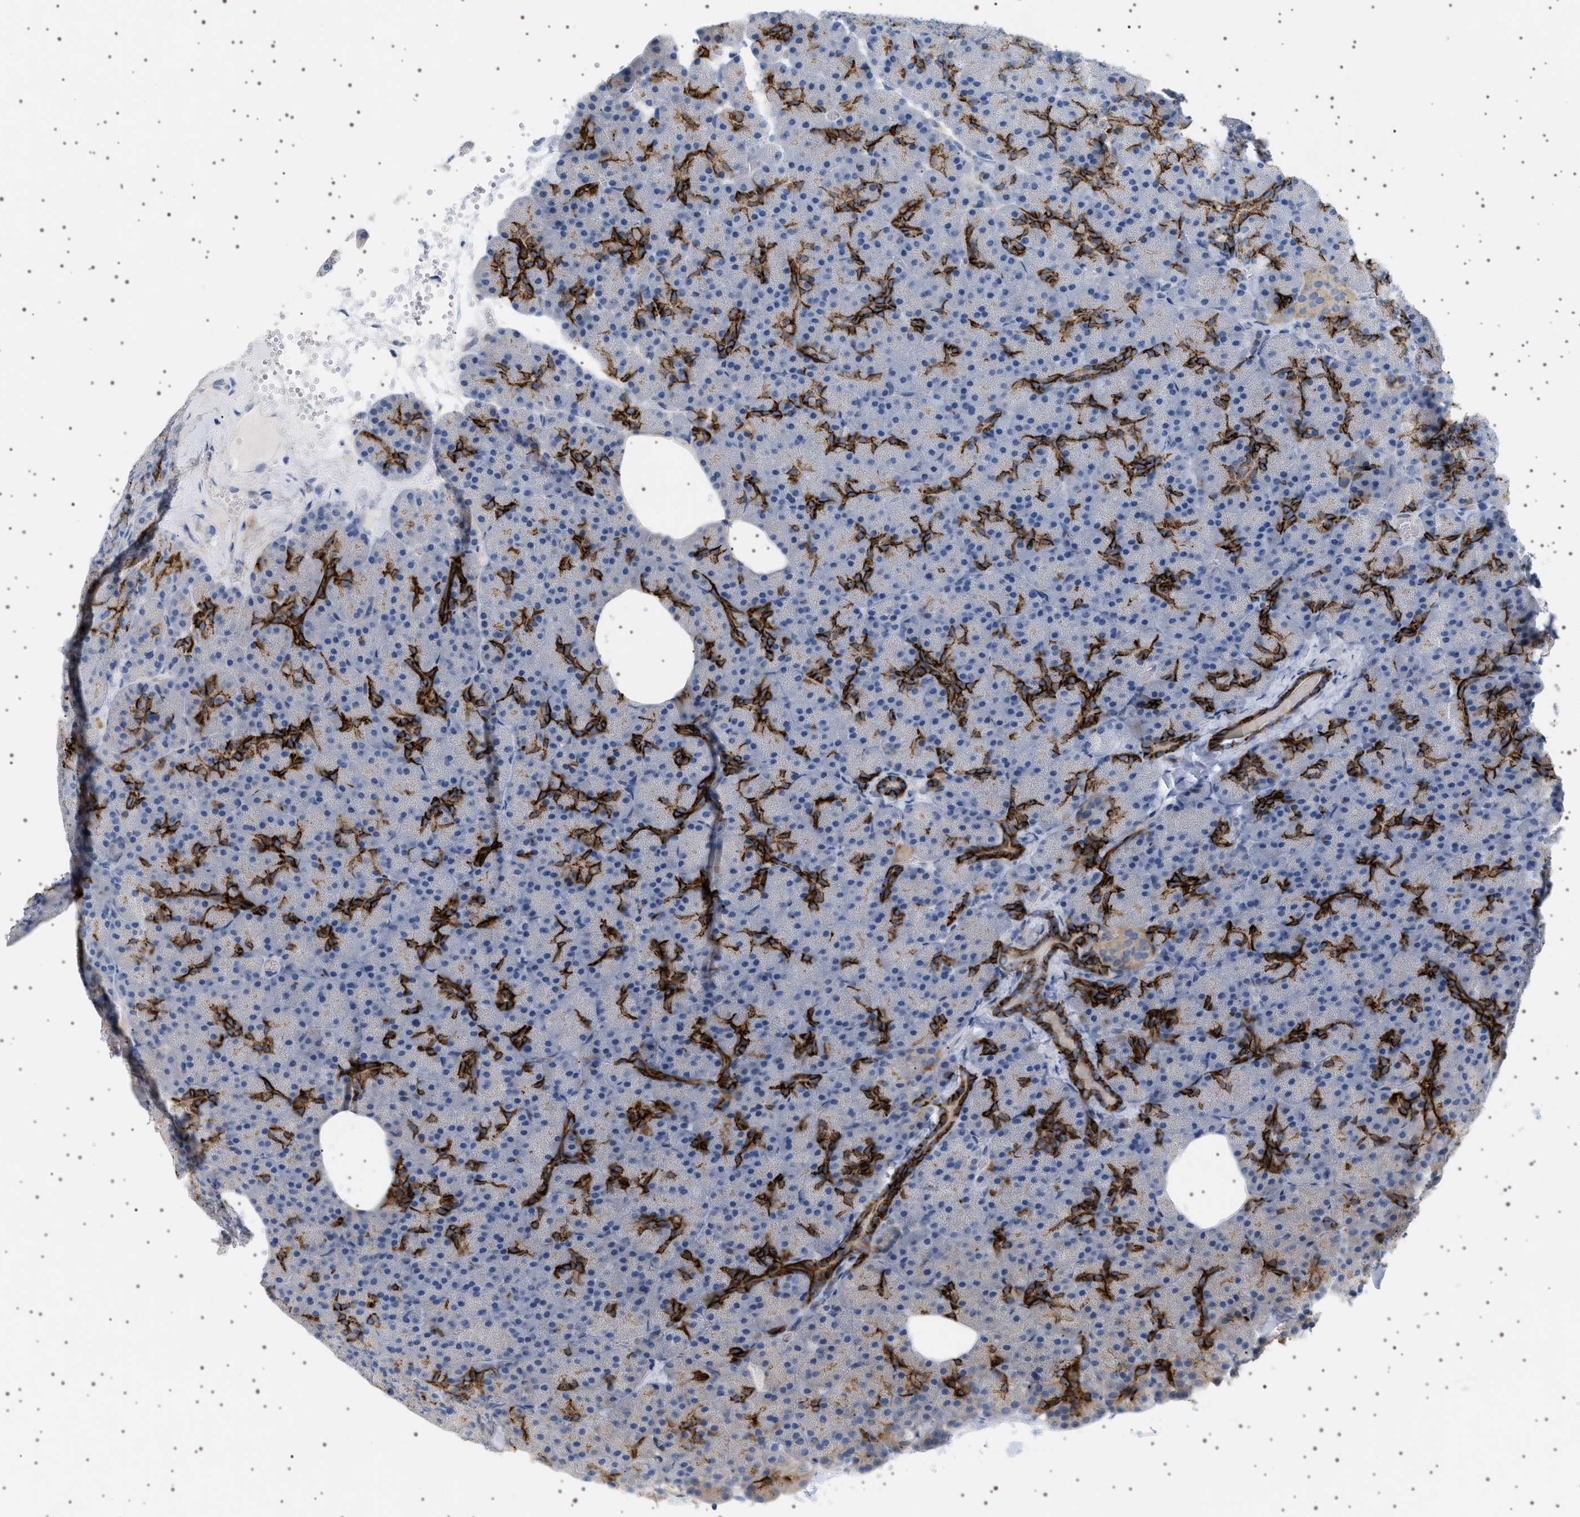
{"staining": {"intensity": "strong", "quantity": "<25%", "location": "cytoplasmic/membranous"}, "tissue": "pancreas", "cell_type": "Exocrine glandular cells", "image_type": "normal", "snomed": [{"axis": "morphology", "description": "Normal tissue, NOS"}, {"axis": "topography", "description": "Pancreas"}], "caption": "Immunohistochemistry (IHC) of unremarkable pancreas shows medium levels of strong cytoplasmic/membranous positivity in approximately <25% of exocrine glandular cells.", "gene": "ADCY10", "patient": {"sex": "female", "age": 35}}